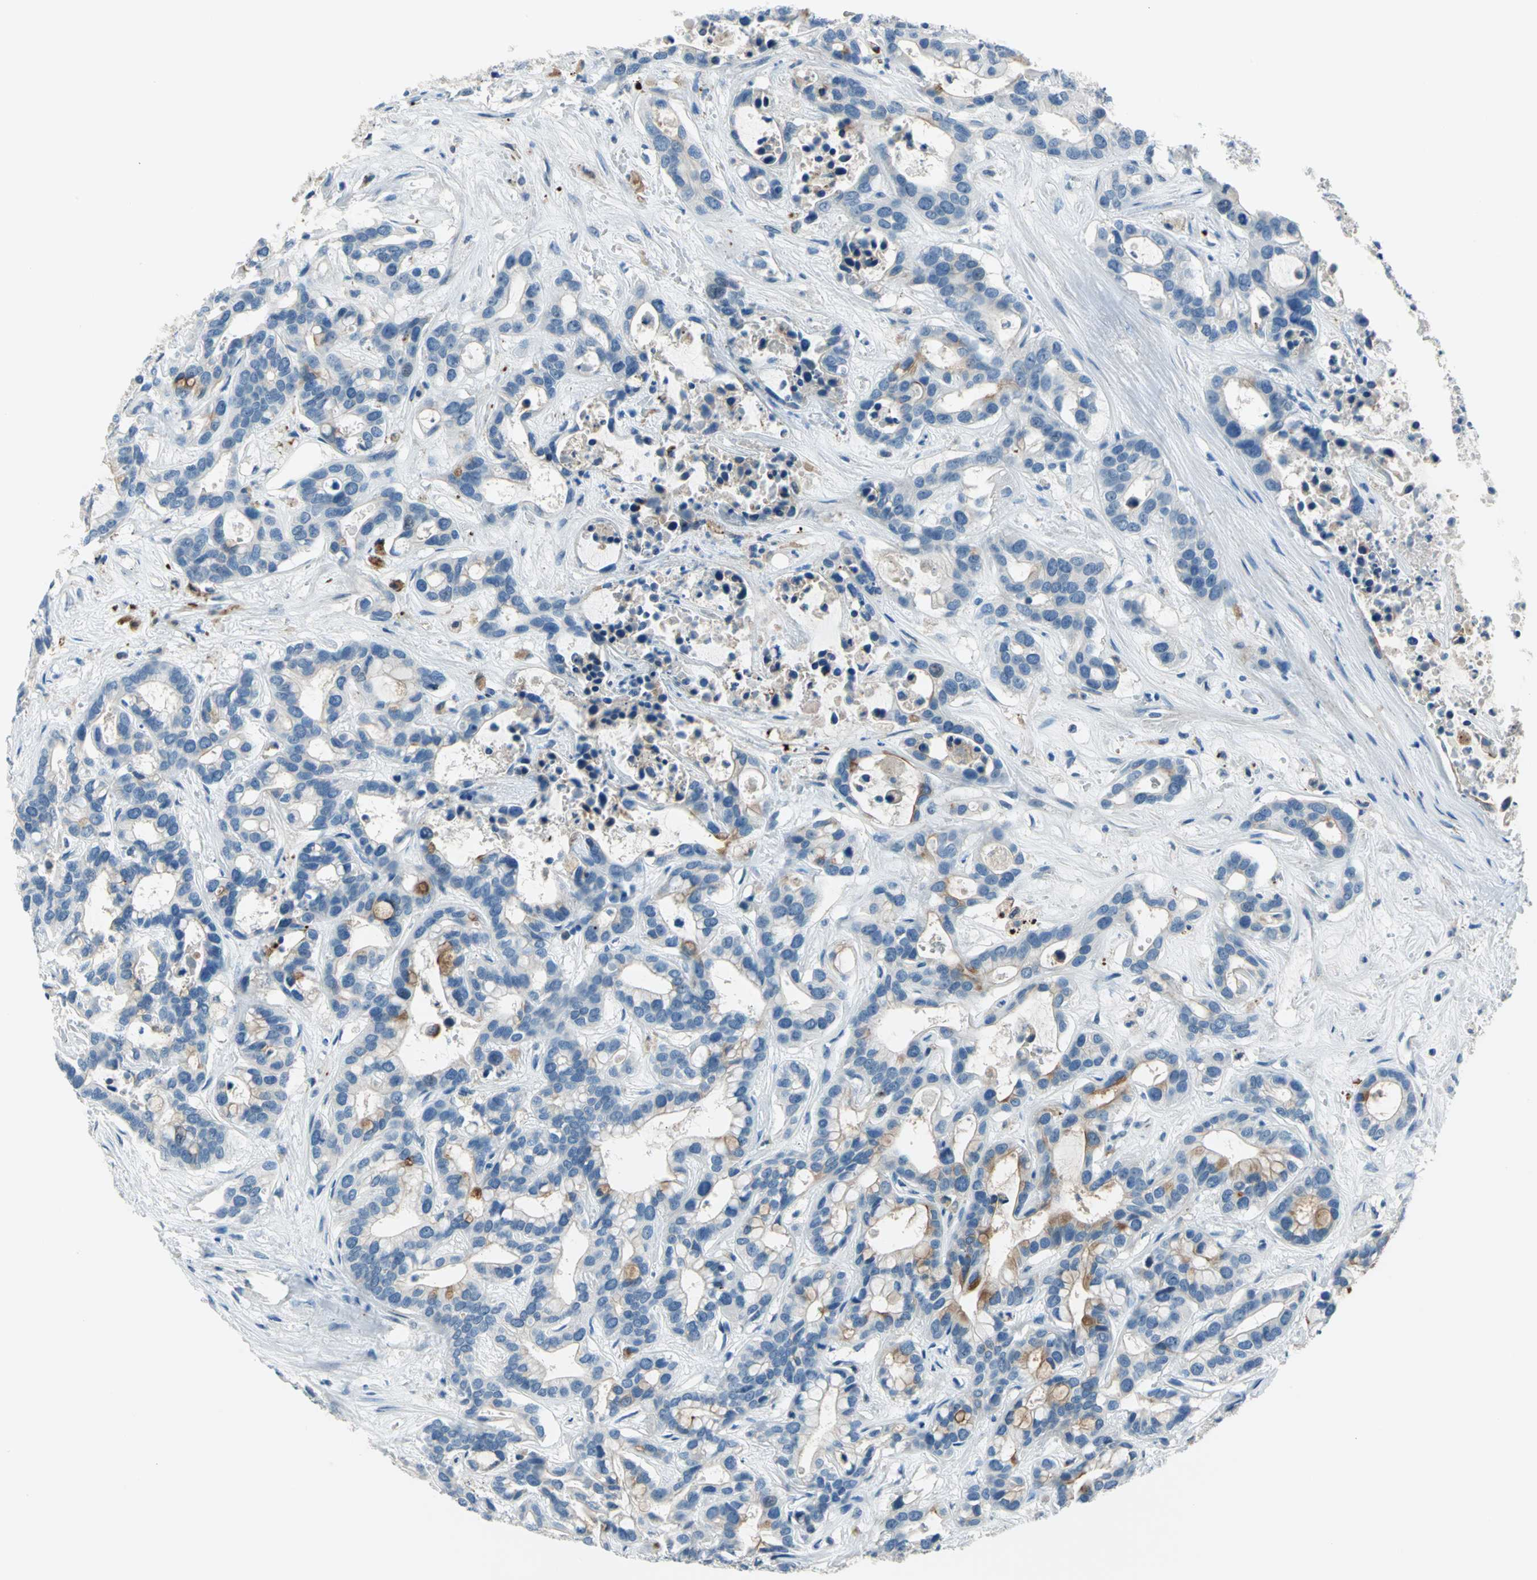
{"staining": {"intensity": "moderate", "quantity": "<25%", "location": "cytoplasmic/membranous"}, "tissue": "liver cancer", "cell_type": "Tumor cells", "image_type": "cancer", "snomed": [{"axis": "morphology", "description": "Cholangiocarcinoma"}, {"axis": "topography", "description": "Liver"}], "caption": "Brown immunohistochemical staining in human liver cholangiocarcinoma shows moderate cytoplasmic/membranous staining in approximately <25% of tumor cells.", "gene": "MUC4", "patient": {"sex": "female", "age": 65}}